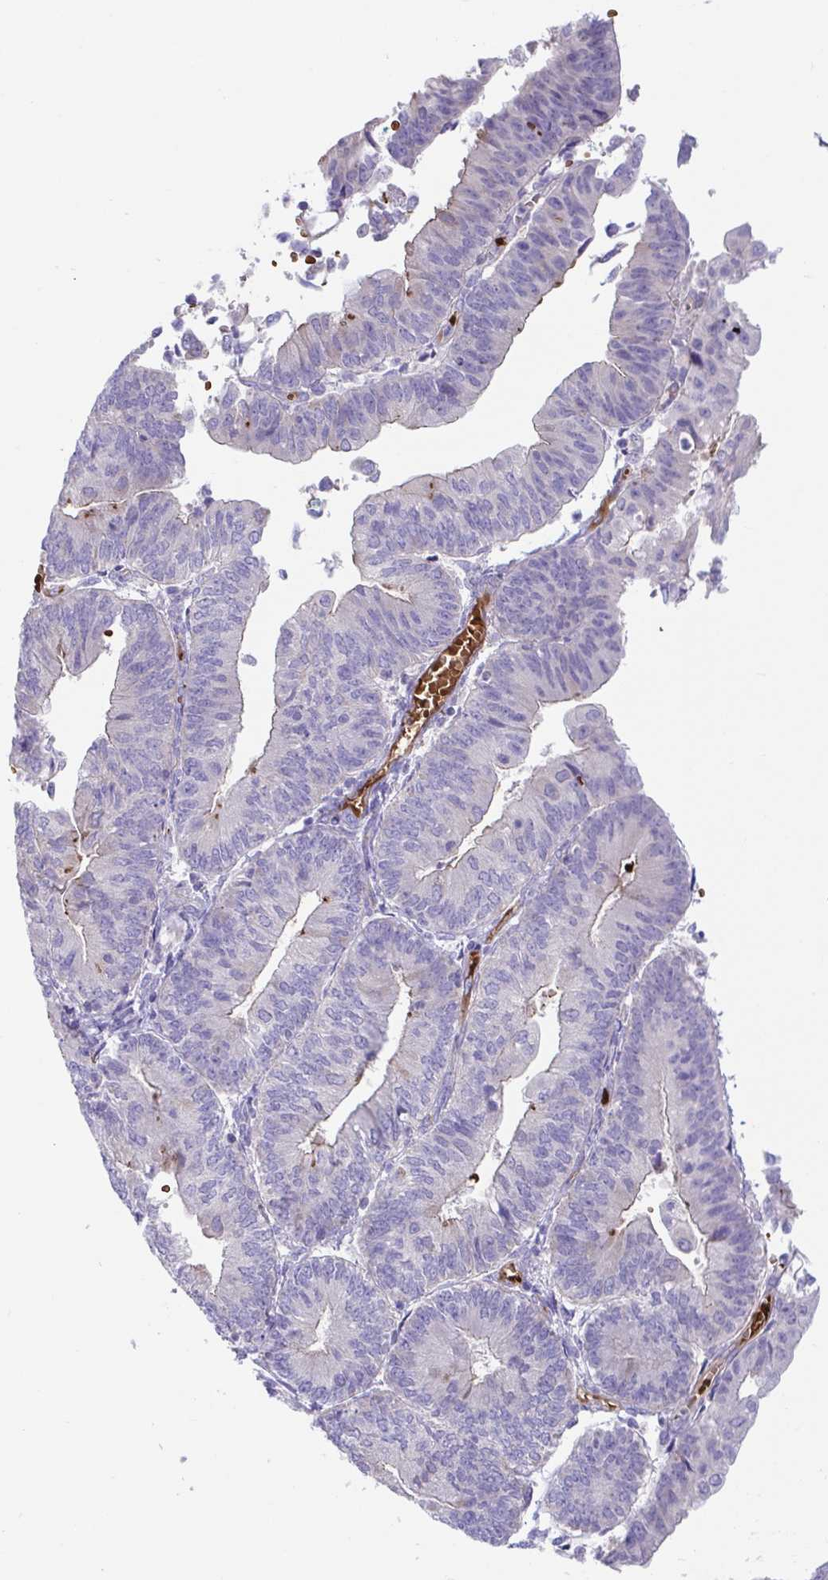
{"staining": {"intensity": "negative", "quantity": "none", "location": "none"}, "tissue": "endometrial cancer", "cell_type": "Tumor cells", "image_type": "cancer", "snomed": [{"axis": "morphology", "description": "Adenocarcinoma, NOS"}, {"axis": "topography", "description": "Endometrium"}], "caption": "High power microscopy micrograph of an immunohistochemistry histopathology image of endometrial cancer, revealing no significant positivity in tumor cells.", "gene": "TTC30B", "patient": {"sex": "female", "age": 65}}